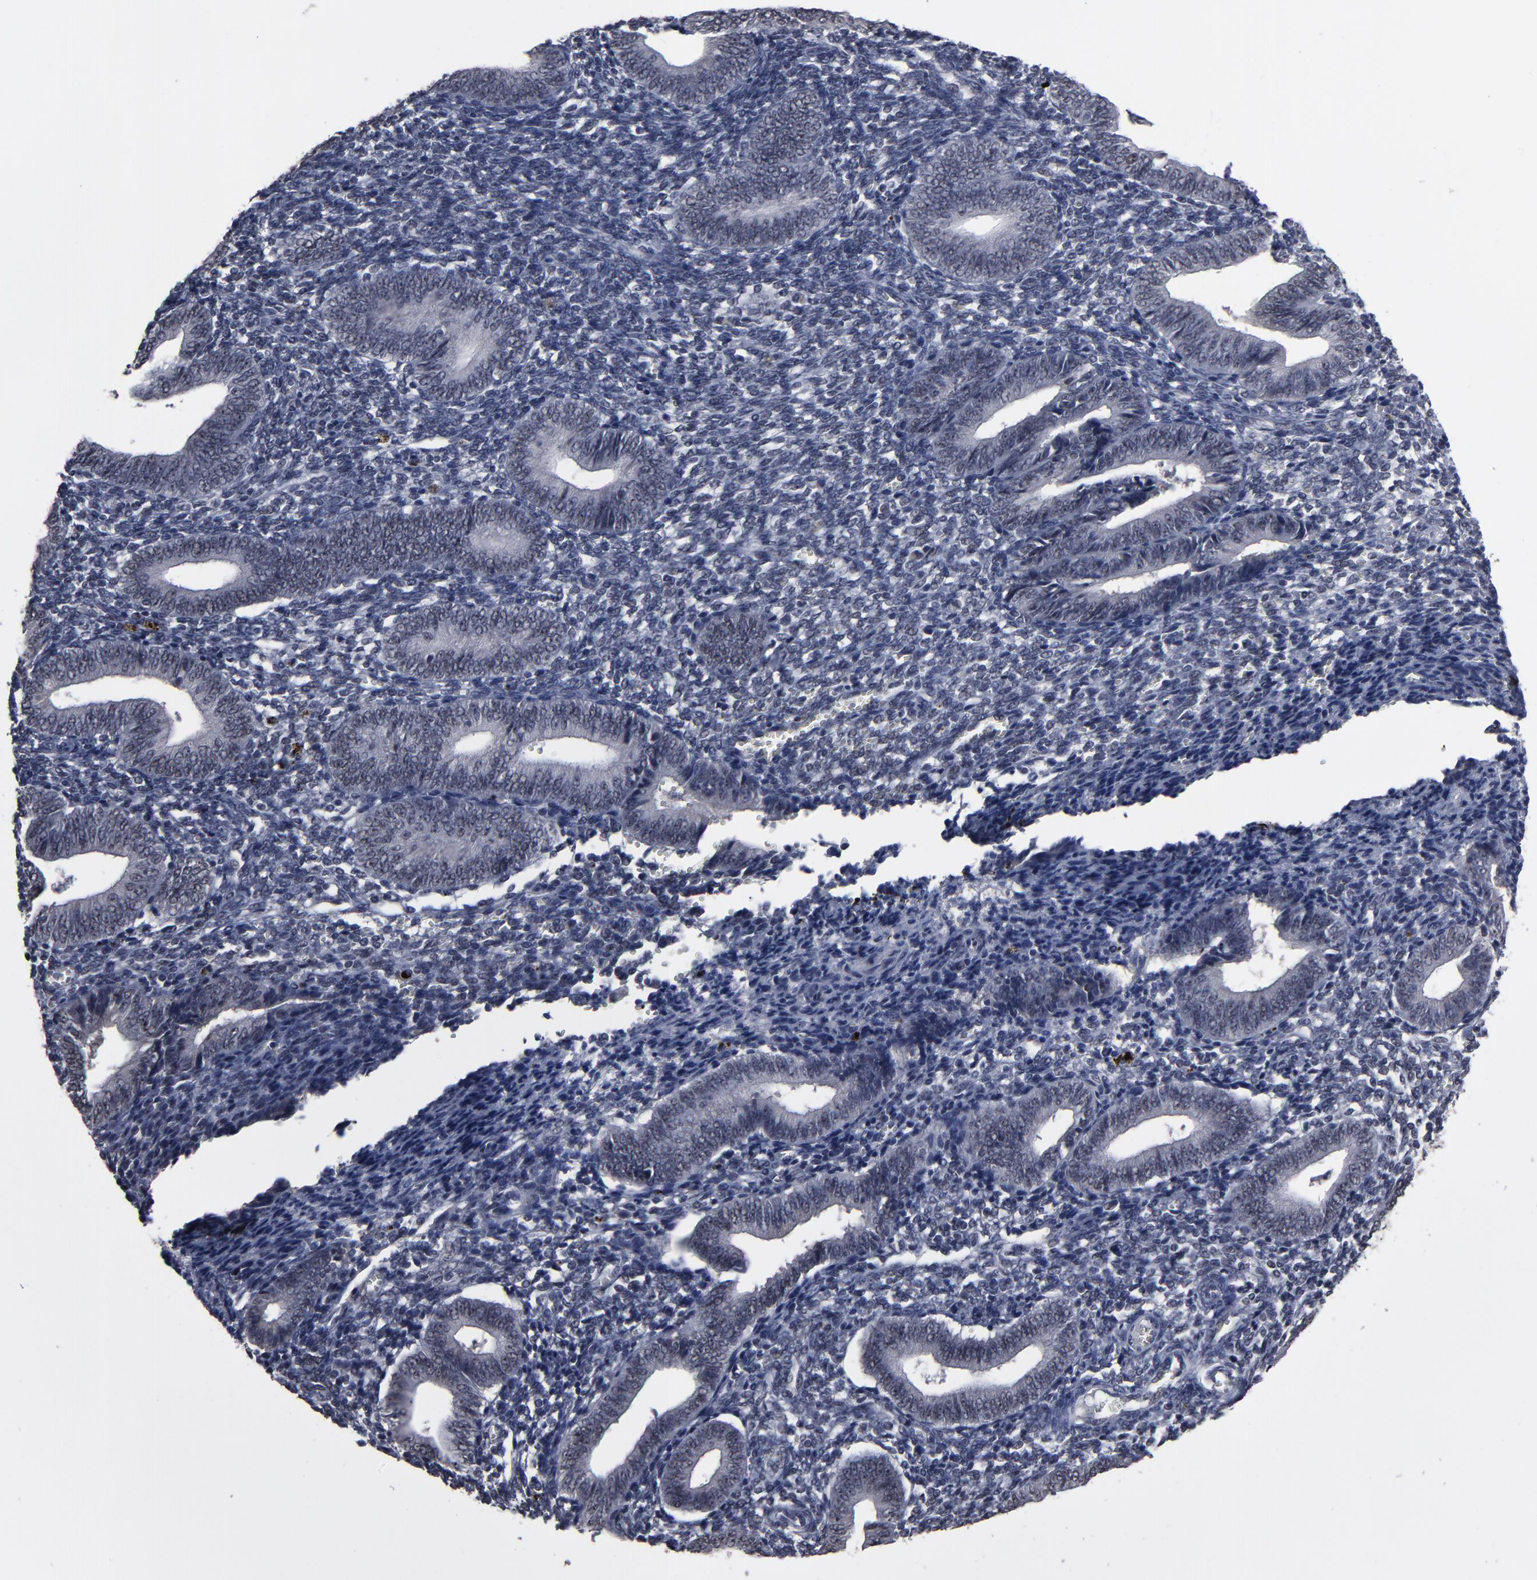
{"staining": {"intensity": "negative", "quantity": "none", "location": "none"}, "tissue": "endometrium", "cell_type": "Cells in endometrial stroma", "image_type": "normal", "snomed": [{"axis": "morphology", "description": "Normal tissue, NOS"}, {"axis": "topography", "description": "Uterus"}, {"axis": "topography", "description": "Endometrium"}], "caption": "A histopathology image of human endometrium is negative for staining in cells in endometrial stroma. Brightfield microscopy of IHC stained with DAB (brown) and hematoxylin (blue), captured at high magnification.", "gene": "SSRP1", "patient": {"sex": "female", "age": 33}}